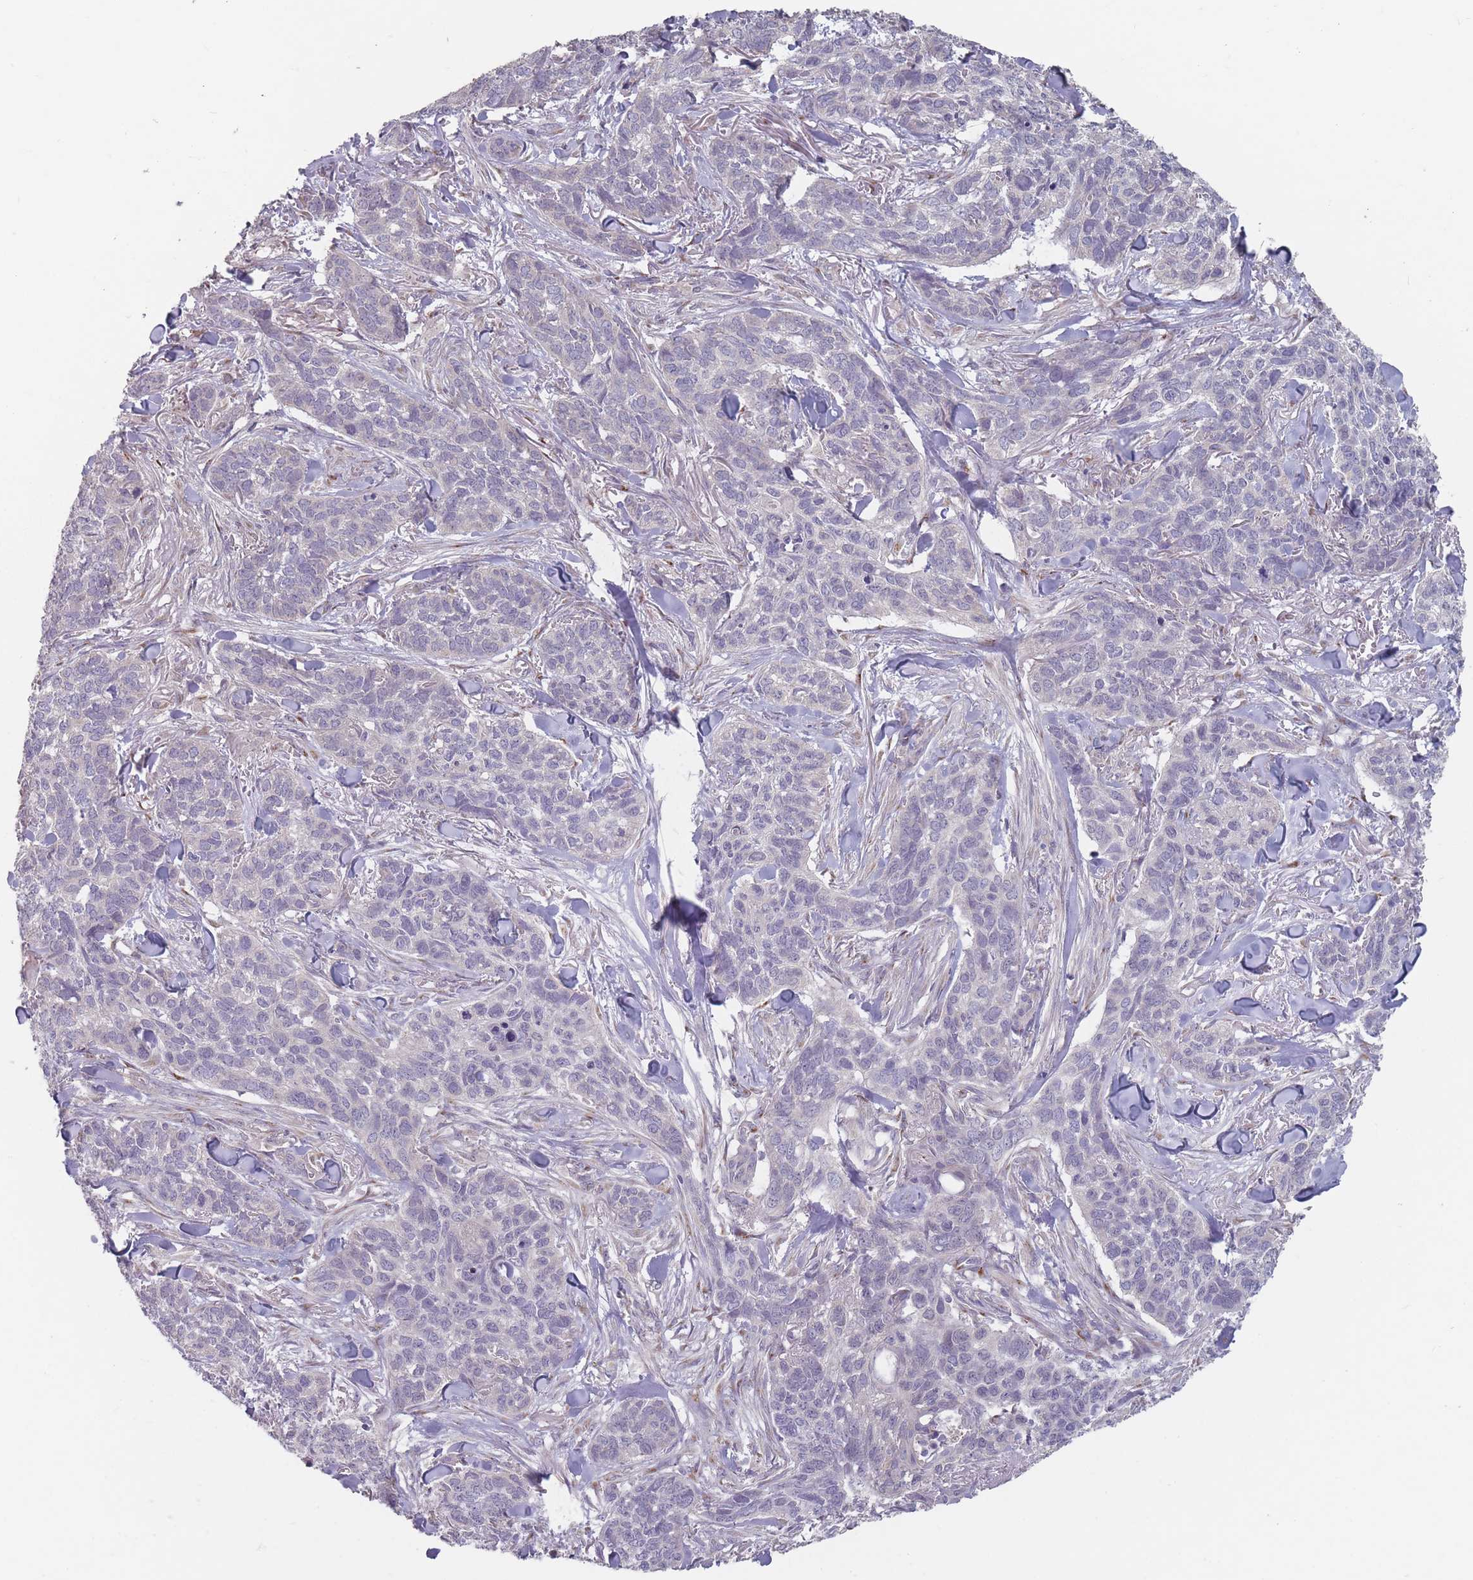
{"staining": {"intensity": "negative", "quantity": "none", "location": "none"}, "tissue": "skin cancer", "cell_type": "Tumor cells", "image_type": "cancer", "snomed": [{"axis": "morphology", "description": "Basal cell carcinoma"}, {"axis": "topography", "description": "Skin"}], "caption": "Immunohistochemistry (IHC) micrograph of human skin cancer (basal cell carcinoma) stained for a protein (brown), which shows no expression in tumor cells. (DAB (3,3'-diaminobenzidine) immunohistochemistry (IHC) visualized using brightfield microscopy, high magnification).", "gene": "AKAIN1", "patient": {"sex": "male", "age": 86}}